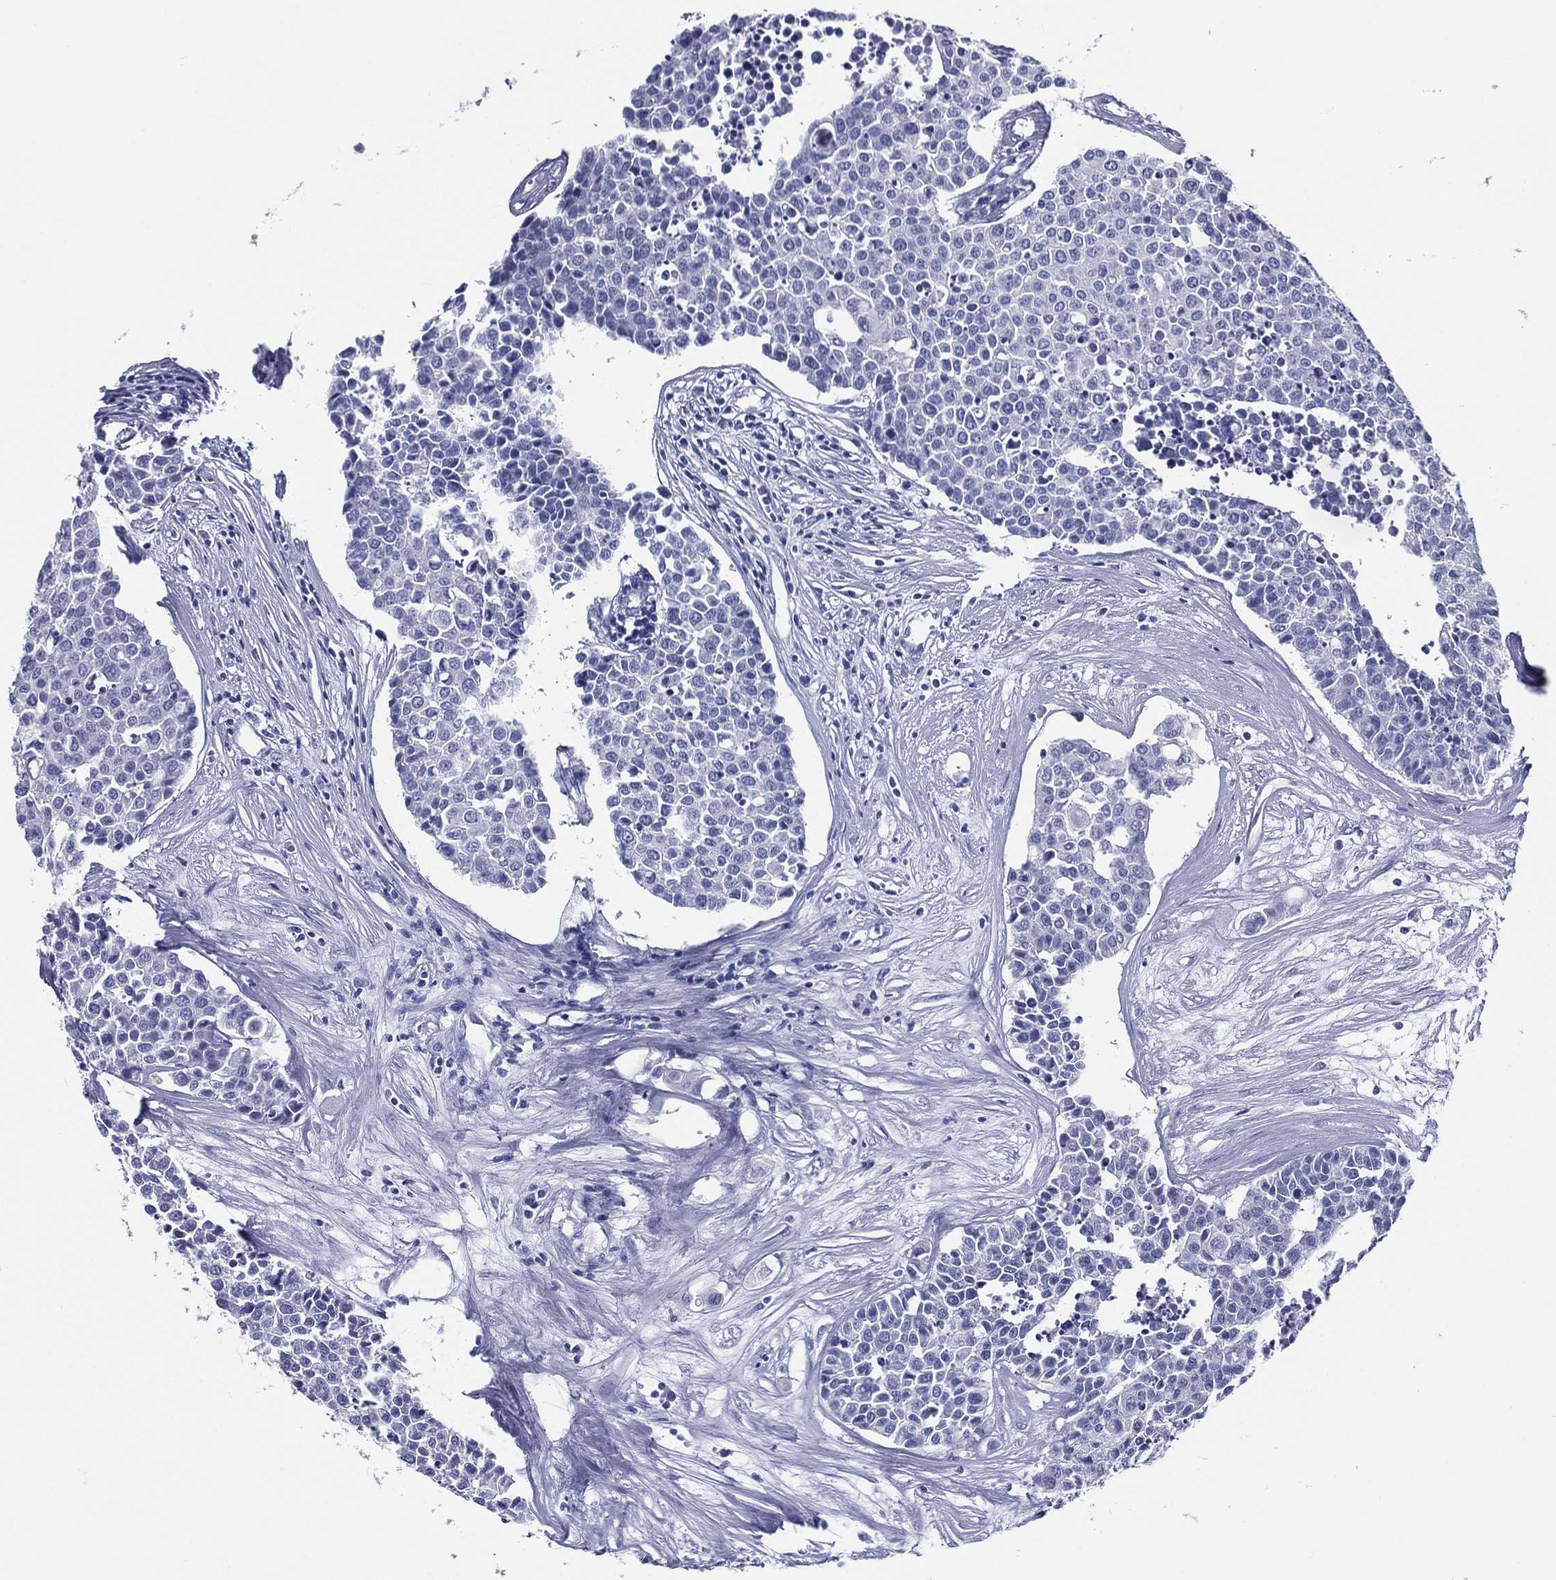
{"staining": {"intensity": "negative", "quantity": "none", "location": "none"}, "tissue": "carcinoid", "cell_type": "Tumor cells", "image_type": "cancer", "snomed": [{"axis": "morphology", "description": "Carcinoid, malignant, NOS"}, {"axis": "topography", "description": "Colon"}], "caption": "Immunohistochemistry (IHC) micrograph of neoplastic tissue: human carcinoid stained with DAB exhibits no significant protein staining in tumor cells.", "gene": "ACE2", "patient": {"sex": "male", "age": 81}}